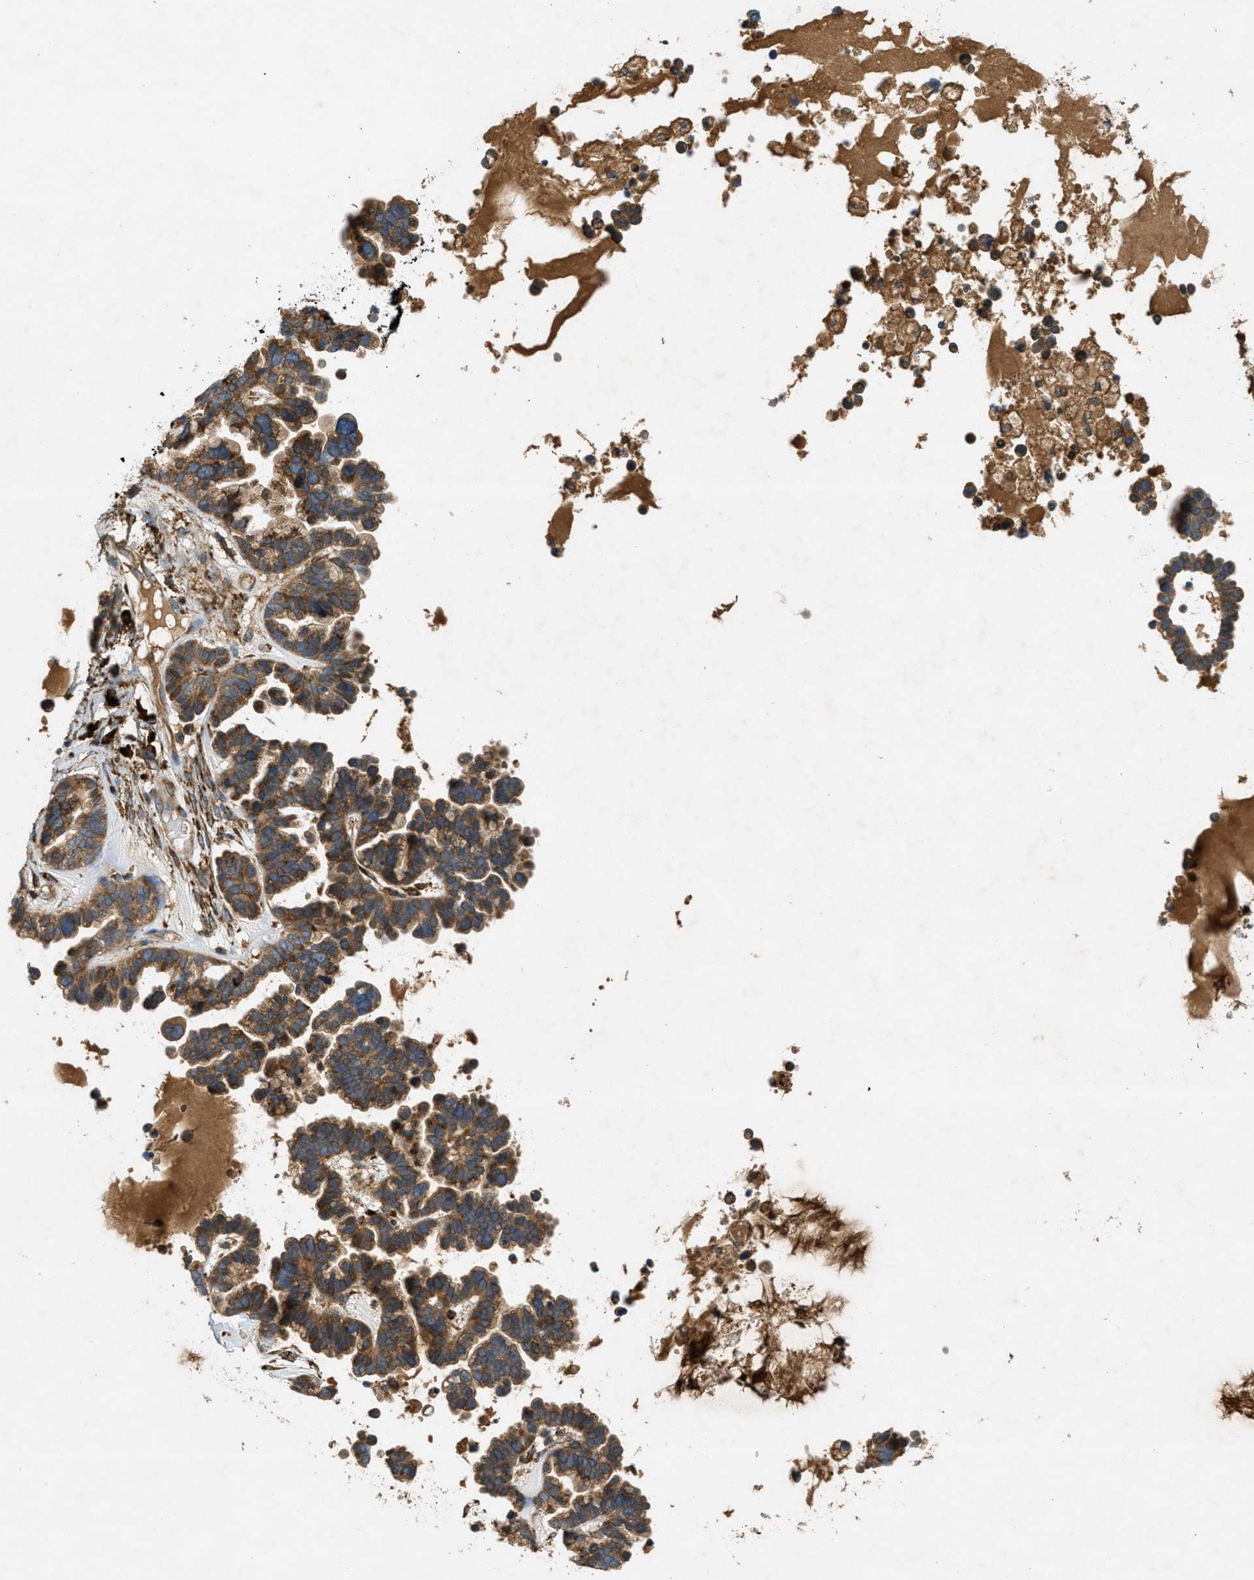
{"staining": {"intensity": "moderate", "quantity": ">75%", "location": "cytoplasmic/membranous"}, "tissue": "ovarian cancer", "cell_type": "Tumor cells", "image_type": "cancer", "snomed": [{"axis": "morphology", "description": "Cystadenocarcinoma, serous, NOS"}, {"axis": "topography", "description": "Ovary"}], "caption": "Immunohistochemical staining of human serous cystadenocarcinoma (ovarian) exhibits medium levels of moderate cytoplasmic/membranous protein expression in approximately >75% of tumor cells.", "gene": "PCDH18", "patient": {"sex": "female", "age": 56}}